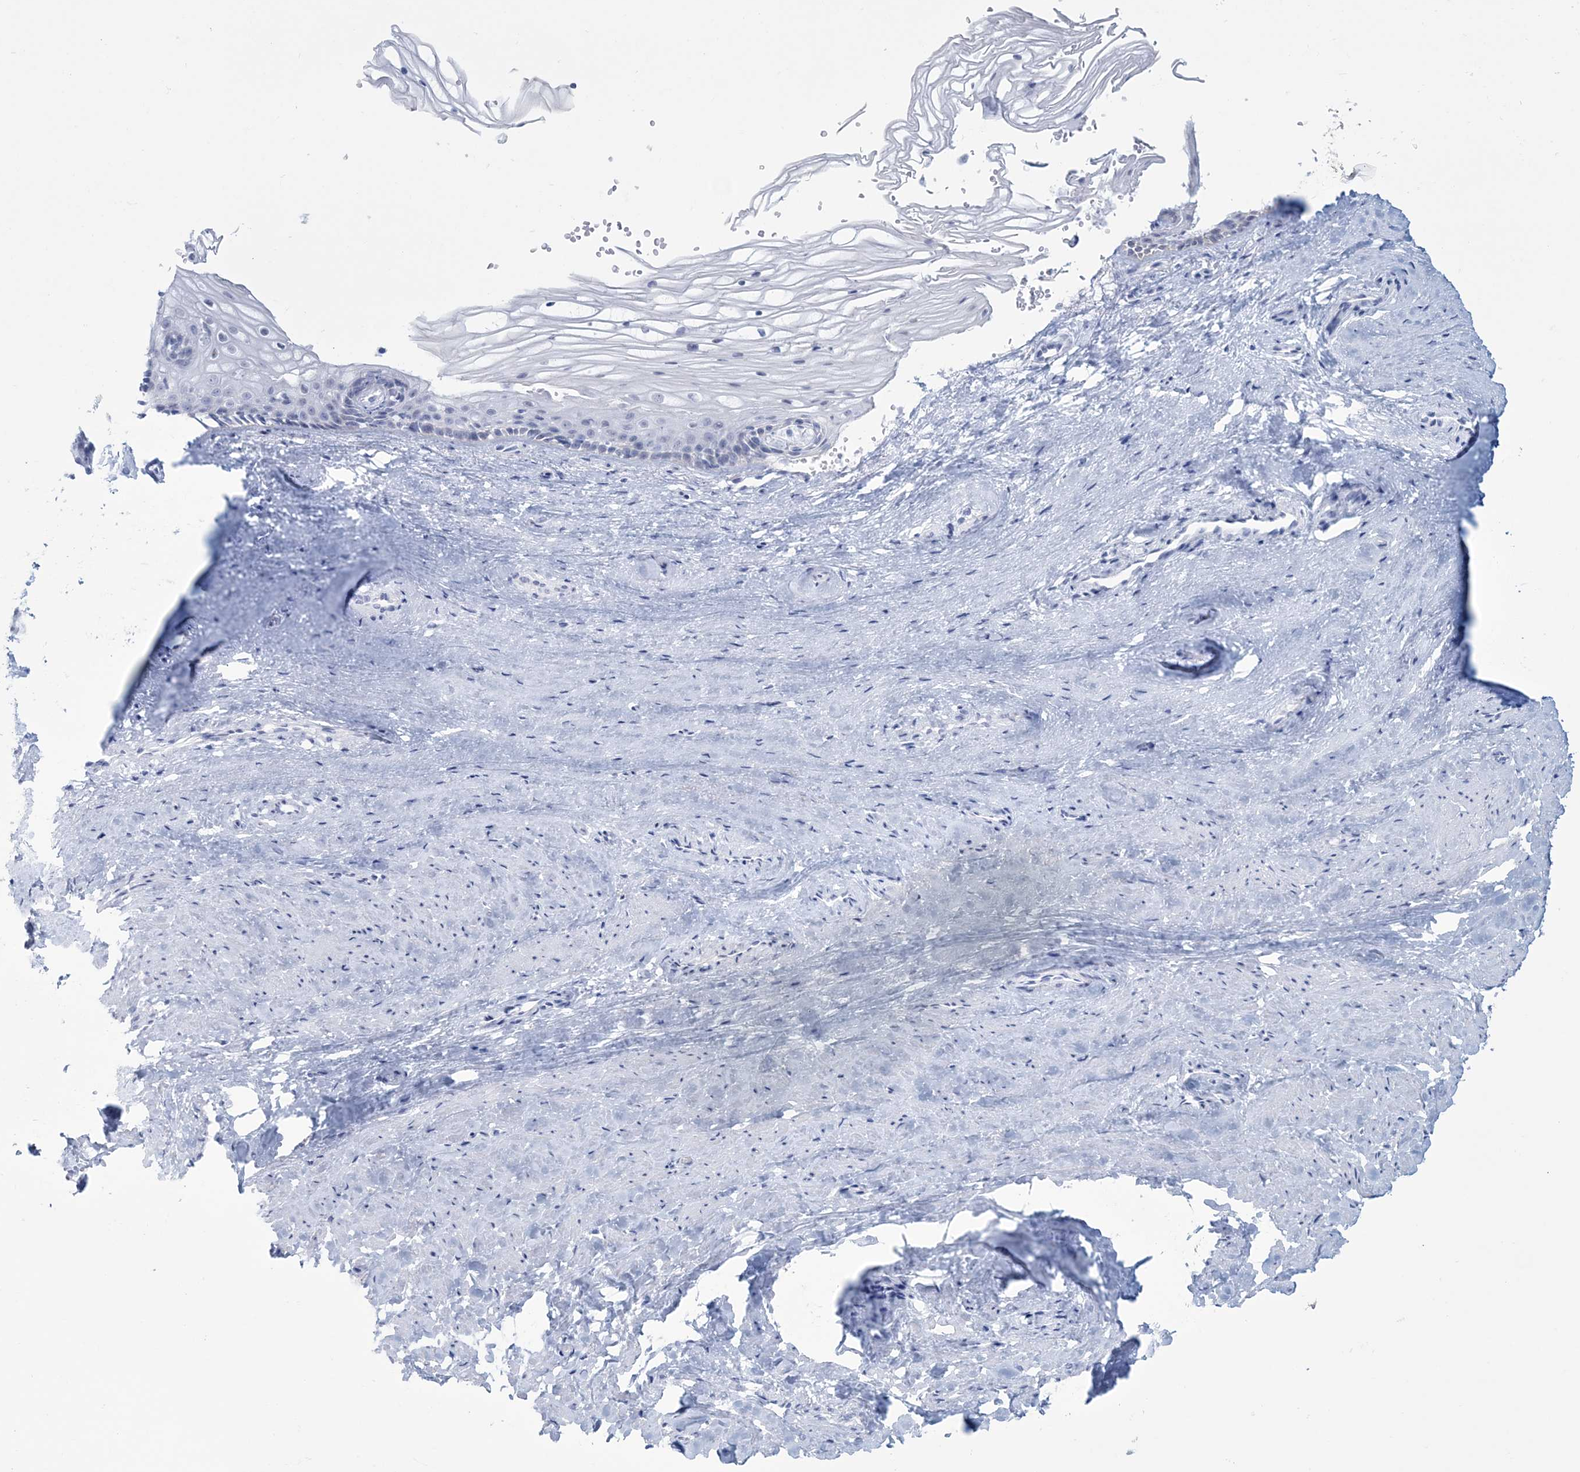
{"staining": {"intensity": "negative", "quantity": "none", "location": "none"}, "tissue": "vagina", "cell_type": "Squamous epithelial cells", "image_type": "normal", "snomed": [{"axis": "morphology", "description": "Normal tissue, NOS"}, {"axis": "topography", "description": "Vagina"}], "caption": "High power microscopy photomicrograph of an immunohistochemistry histopathology image of normal vagina, revealing no significant positivity in squamous epithelial cells.", "gene": "DPCD", "patient": {"sex": "female", "age": 46}}